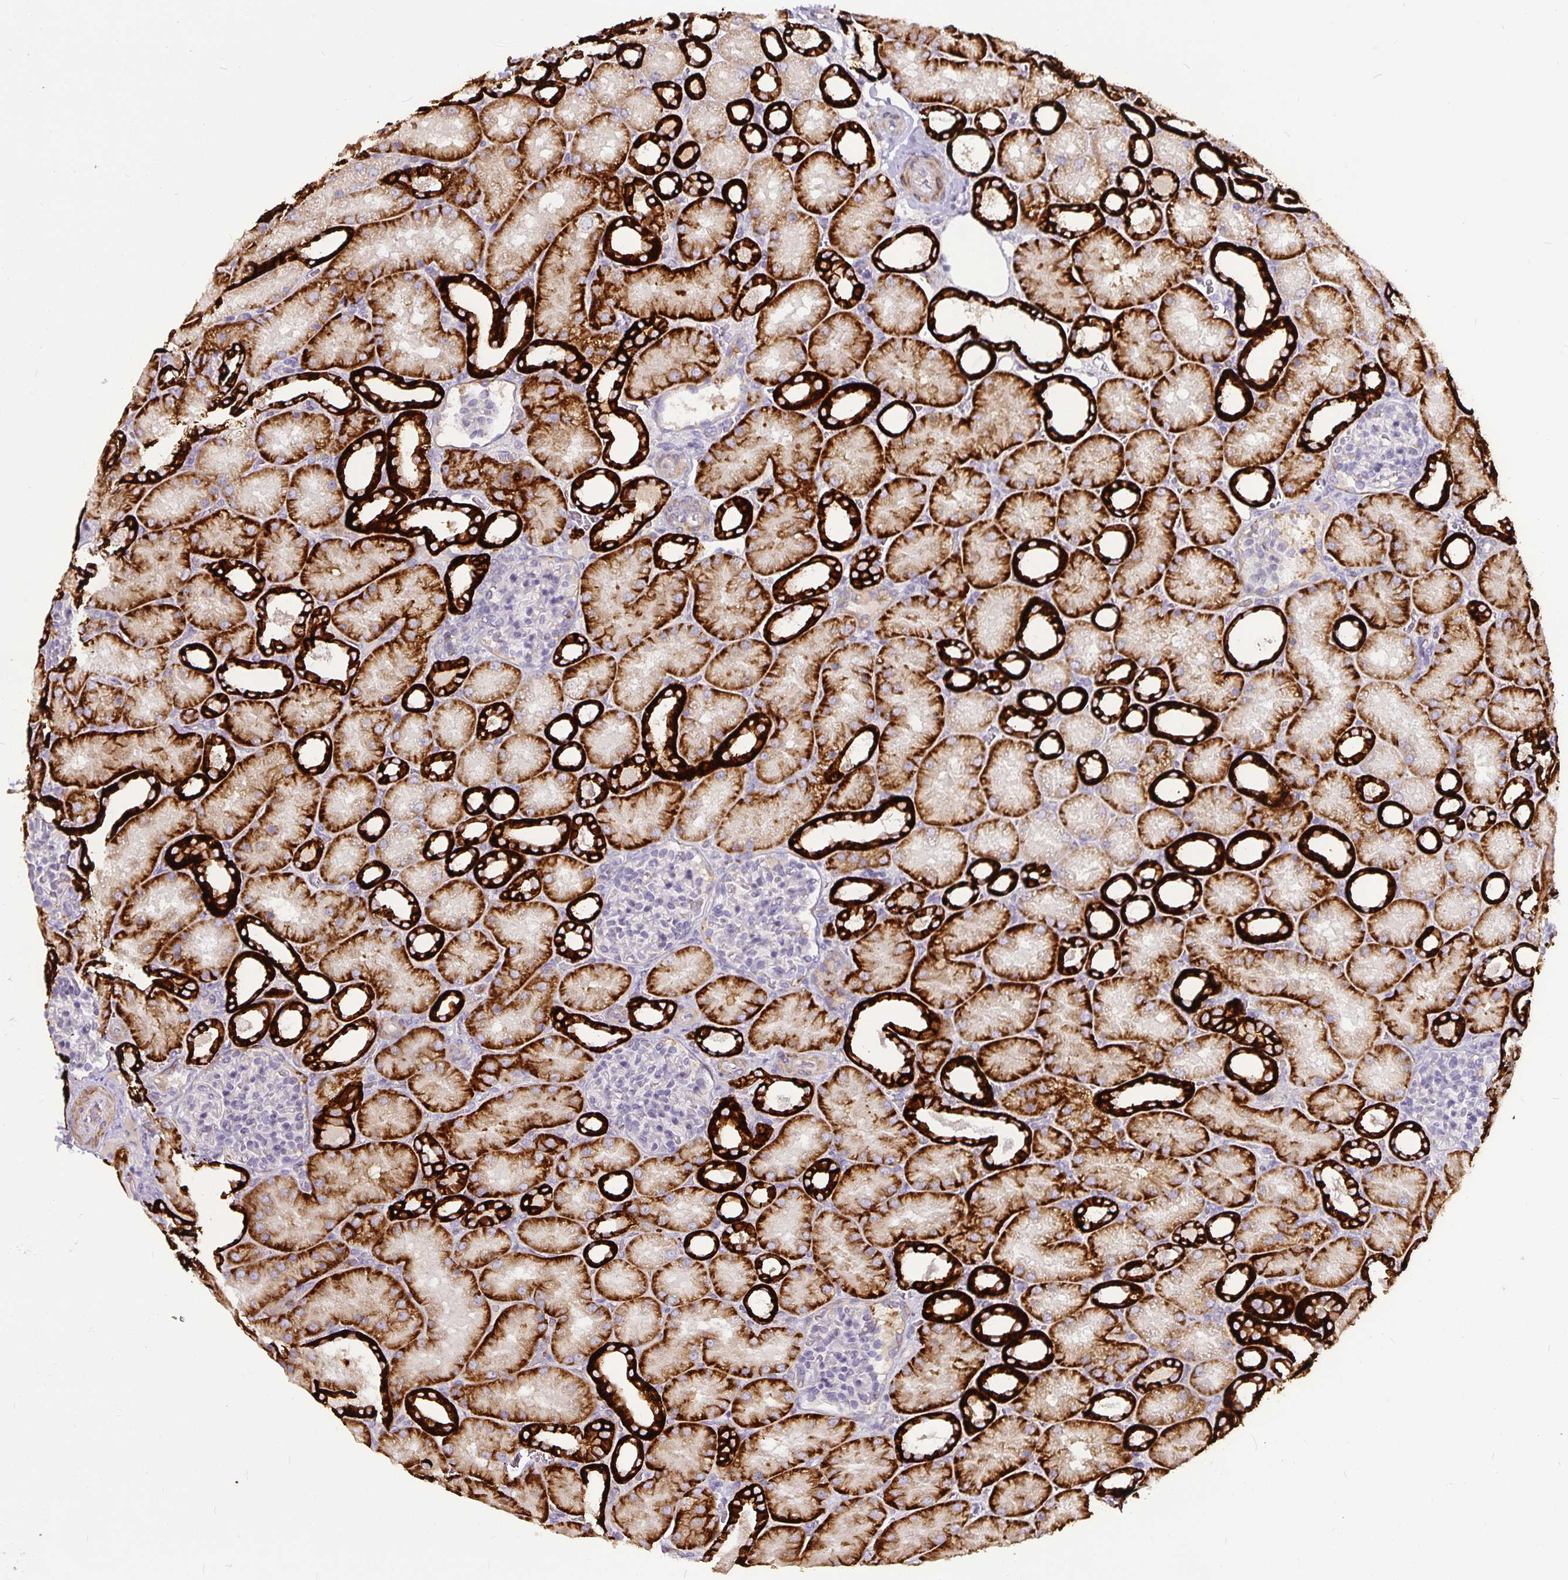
{"staining": {"intensity": "negative", "quantity": "none", "location": "none"}, "tissue": "kidney", "cell_type": "Cells in glomeruli", "image_type": "normal", "snomed": [{"axis": "morphology", "description": "Normal tissue, NOS"}, {"axis": "topography", "description": "Kidney"}], "caption": "Cells in glomeruli show no significant protein positivity in unremarkable kidney. The staining was performed using DAB to visualize the protein expression in brown, while the nuclei were stained in blue with hematoxylin (Magnification: 20x).", "gene": "CA12", "patient": {"sex": "male", "age": 2}}